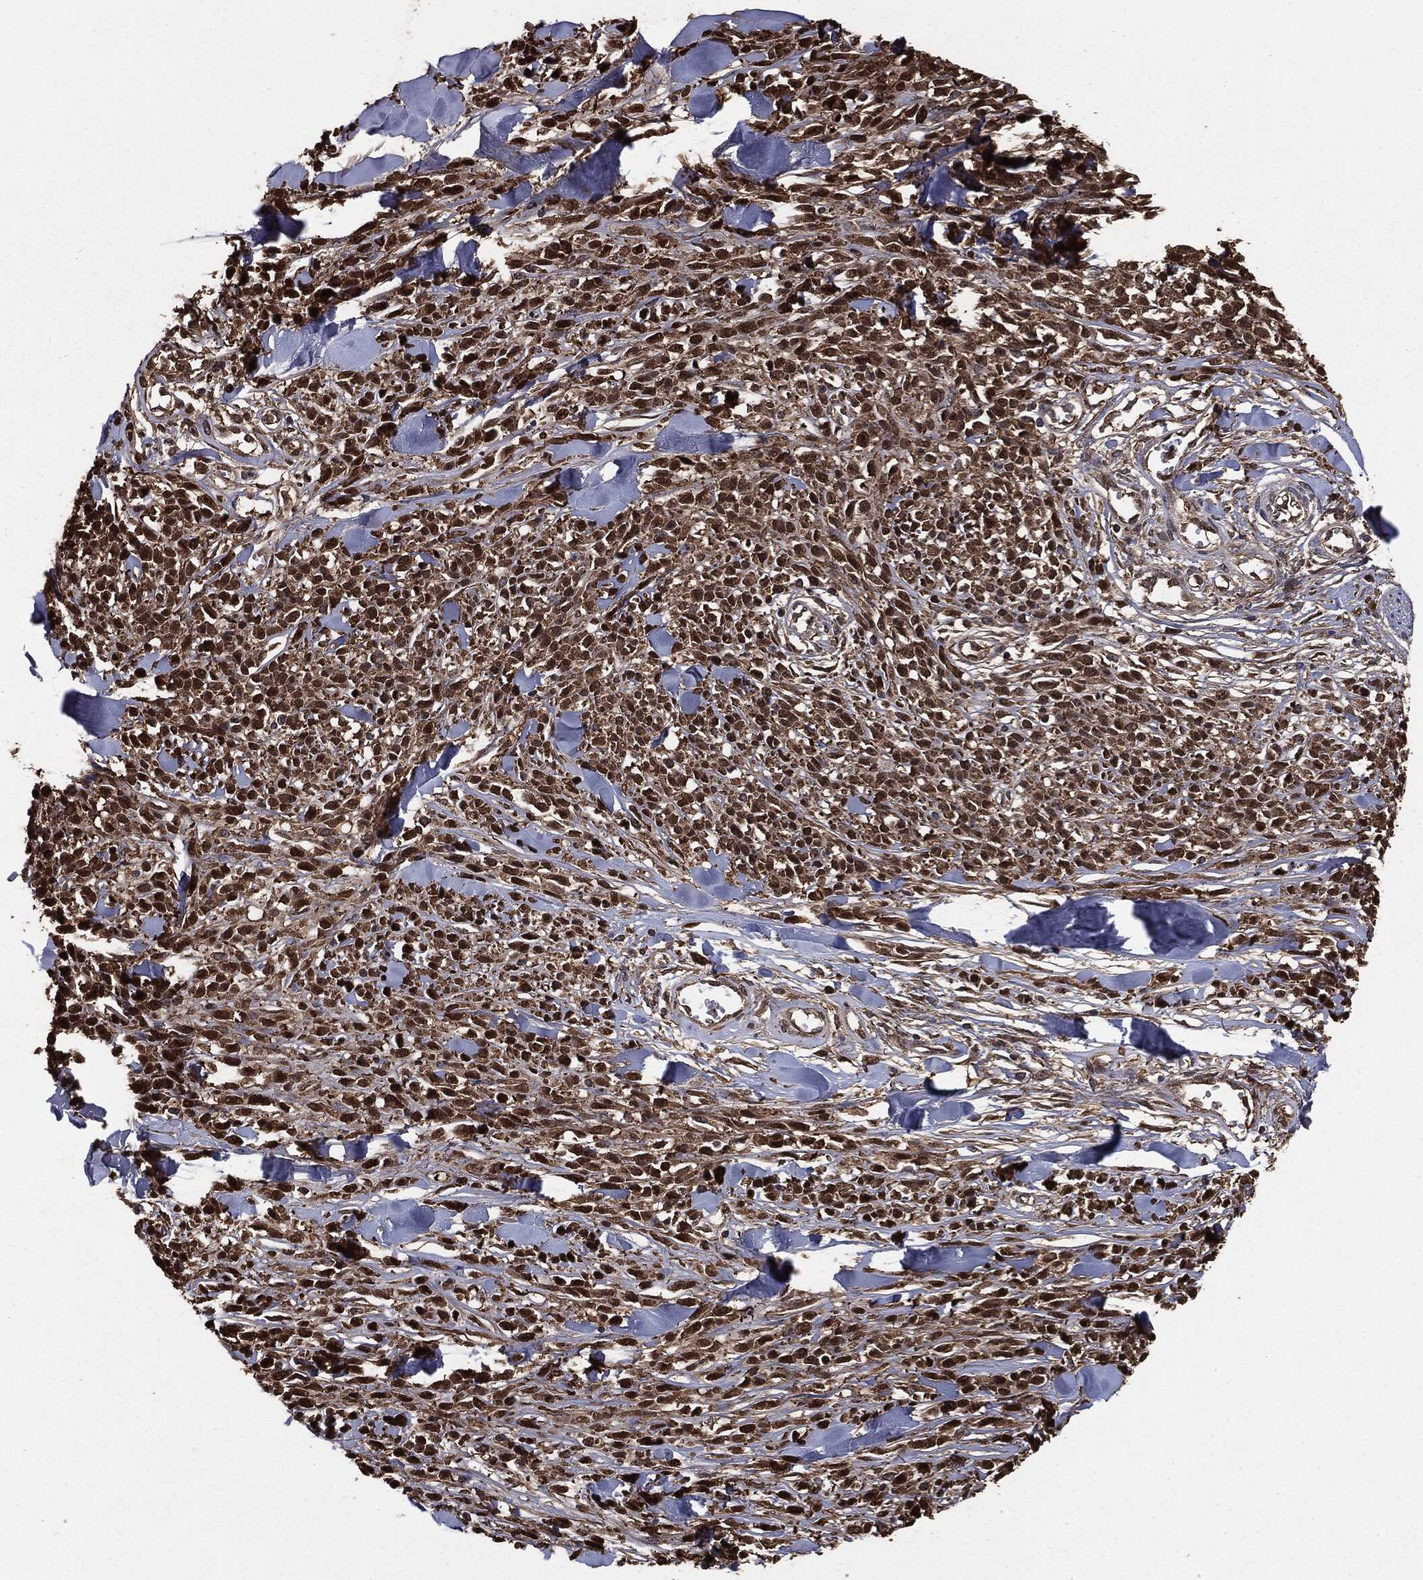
{"staining": {"intensity": "strong", "quantity": ">75%", "location": "cytoplasmic/membranous,nuclear"}, "tissue": "melanoma", "cell_type": "Tumor cells", "image_type": "cancer", "snomed": [{"axis": "morphology", "description": "Malignant melanoma, NOS"}, {"axis": "topography", "description": "Skin"}, {"axis": "topography", "description": "Skin of trunk"}], "caption": "Human malignant melanoma stained with a protein marker demonstrates strong staining in tumor cells.", "gene": "NME1", "patient": {"sex": "male", "age": 74}}